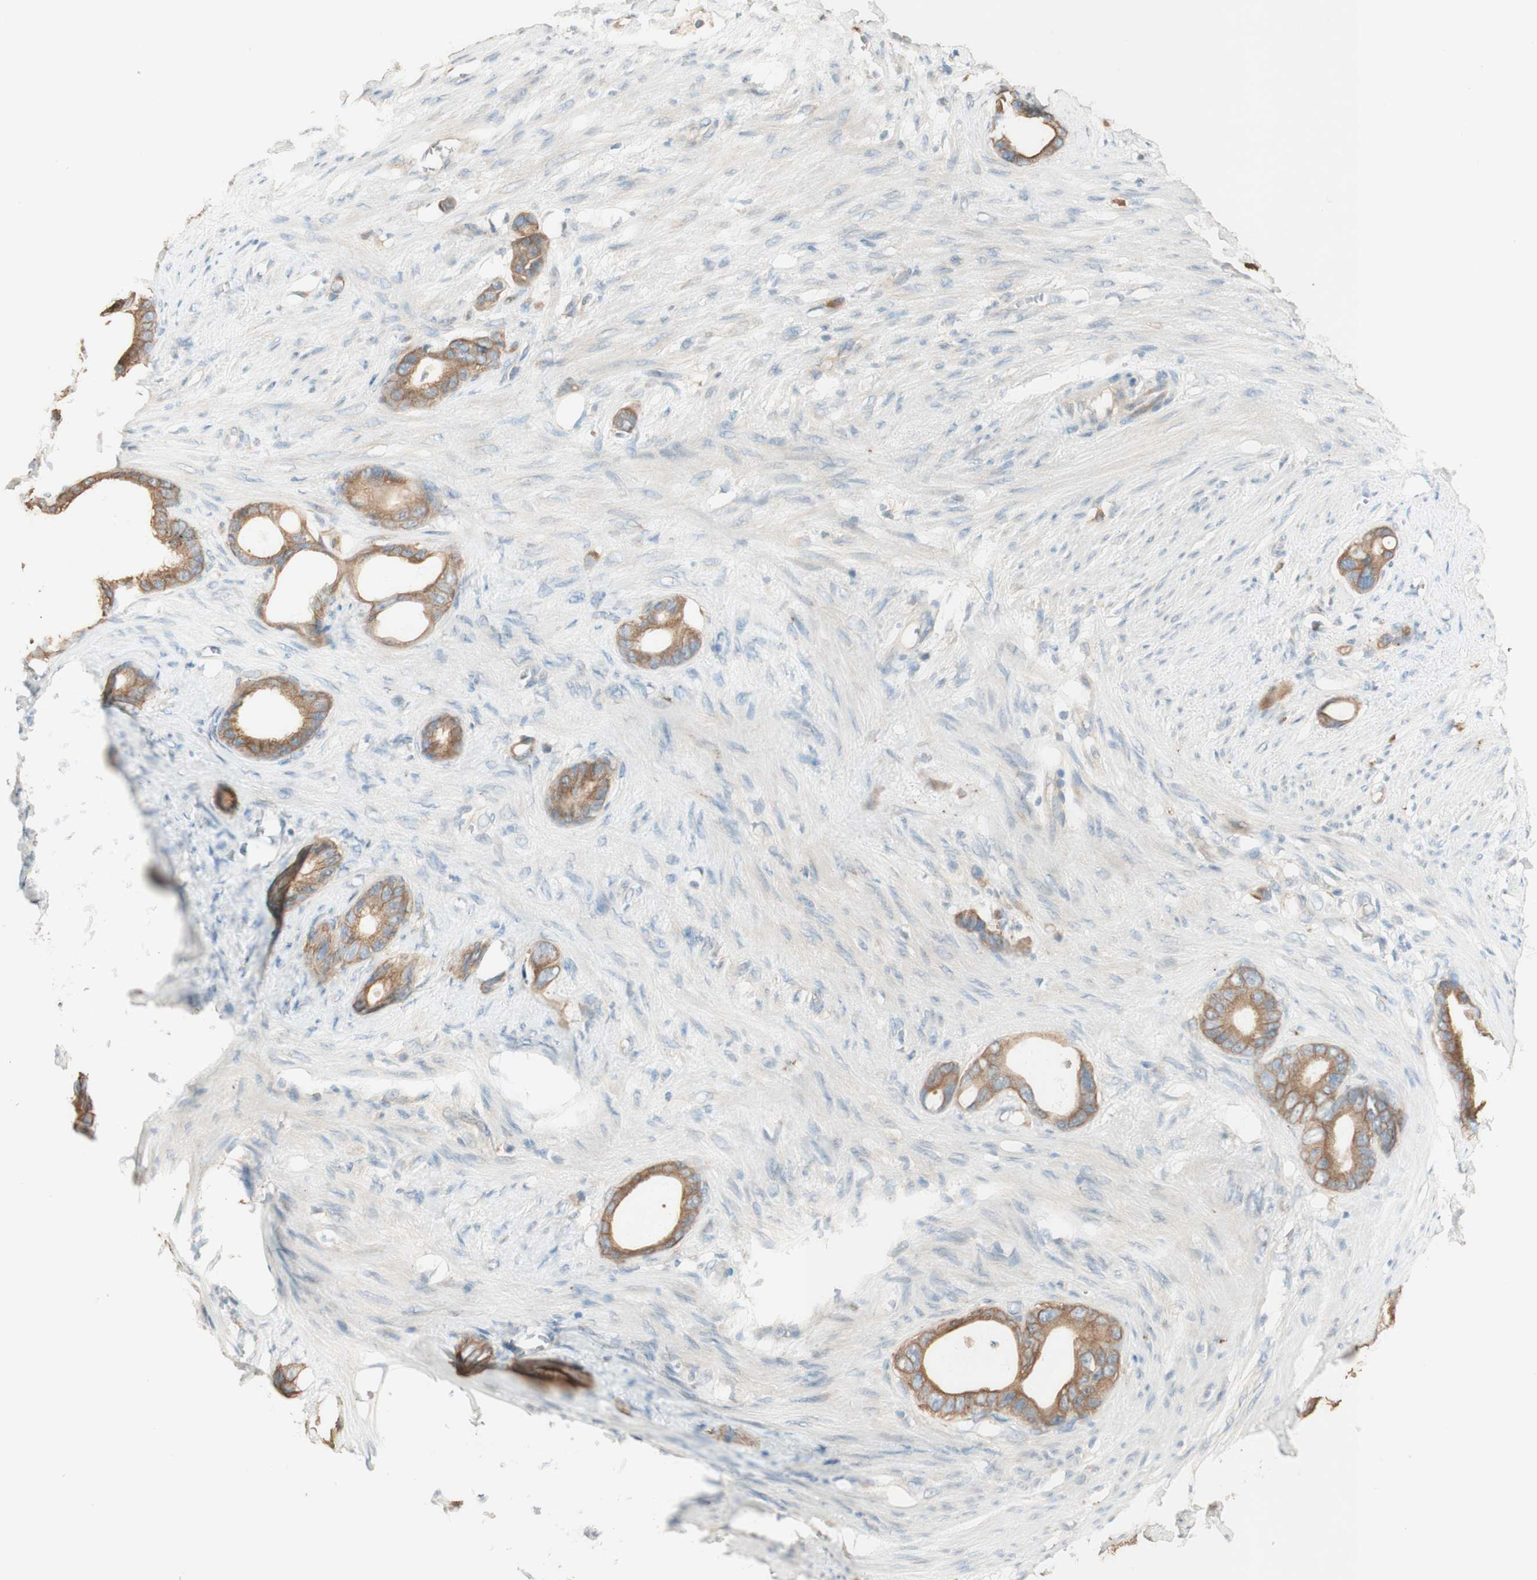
{"staining": {"intensity": "moderate", "quantity": ">75%", "location": "cytoplasmic/membranous"}, "tissue": "stomach cancer", "cell_type": "Tumor cells", "image_type": "cancer", "snomed": [{"axis": "morphology", "description": "Adenocarcinoma, NOS"}, {"axis": "topography", "description": "Stomach"}], "caption": "Immunohistochemistry (IHC) of stomach cancer (adenocarcinoma) demonstrates medium levels of moderate cytoplasmic/membranous staining in about >75% of tumor cells. (DAB = brown stain, brightfield microscopy at high magnification).", "gene": "CLCN2", "patient": {"sex": "female", "age": 75}}